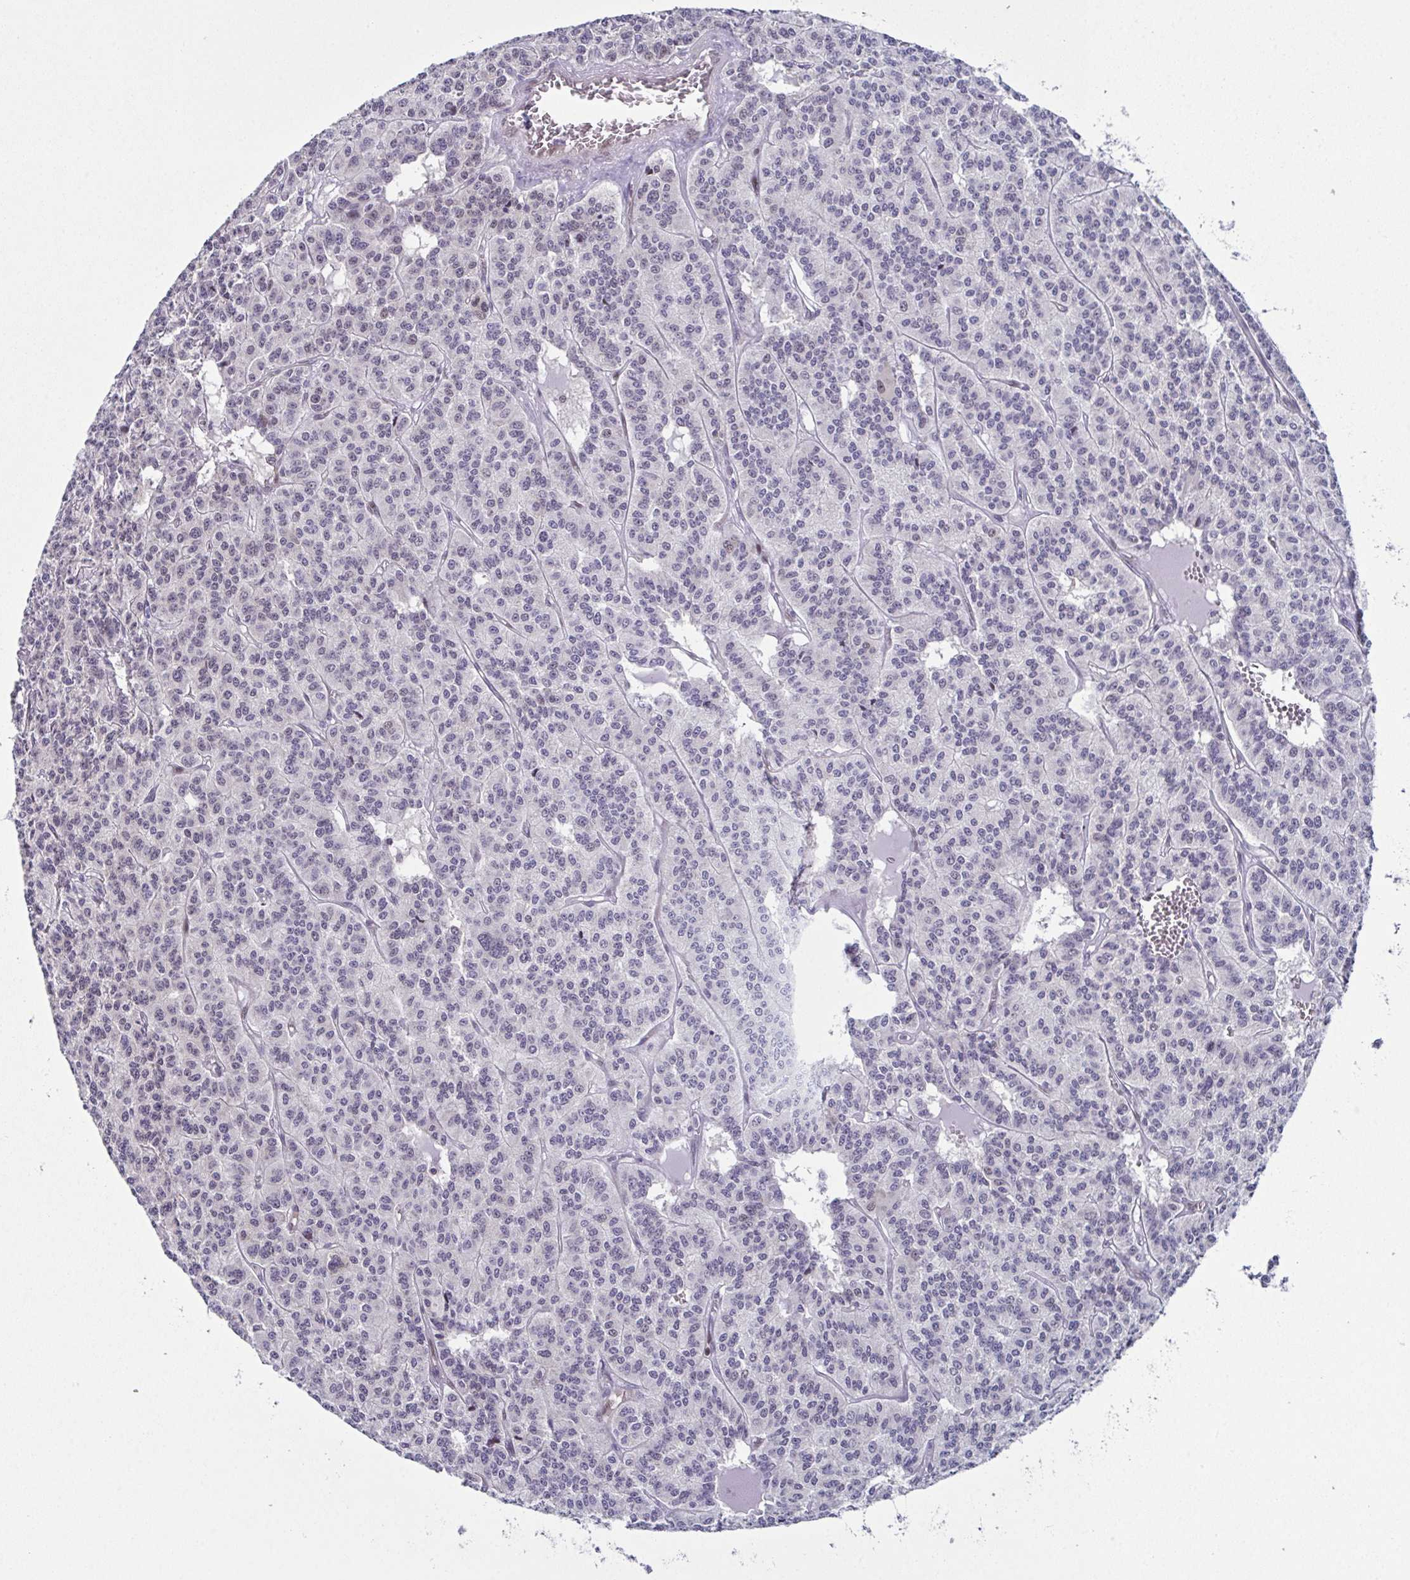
{"staining": {"intensity": "weak", "quantity": "<25%", "location": "nuclear"}, "tissue": "carcinoid", "cell_type": "Tumor cells", "image_type": "cancer", "snomed": [{"axis": "morphology", "description": "Carcinoid, malignant, NOS"}, {"axis": "topography", "description": "Lung"}], "caption": "An image of carcinoid stained for a protein reveals no brown staining in tumor cells.", "gene": "DNAJB1", "patient": {"sex": "female", "age": 71}}